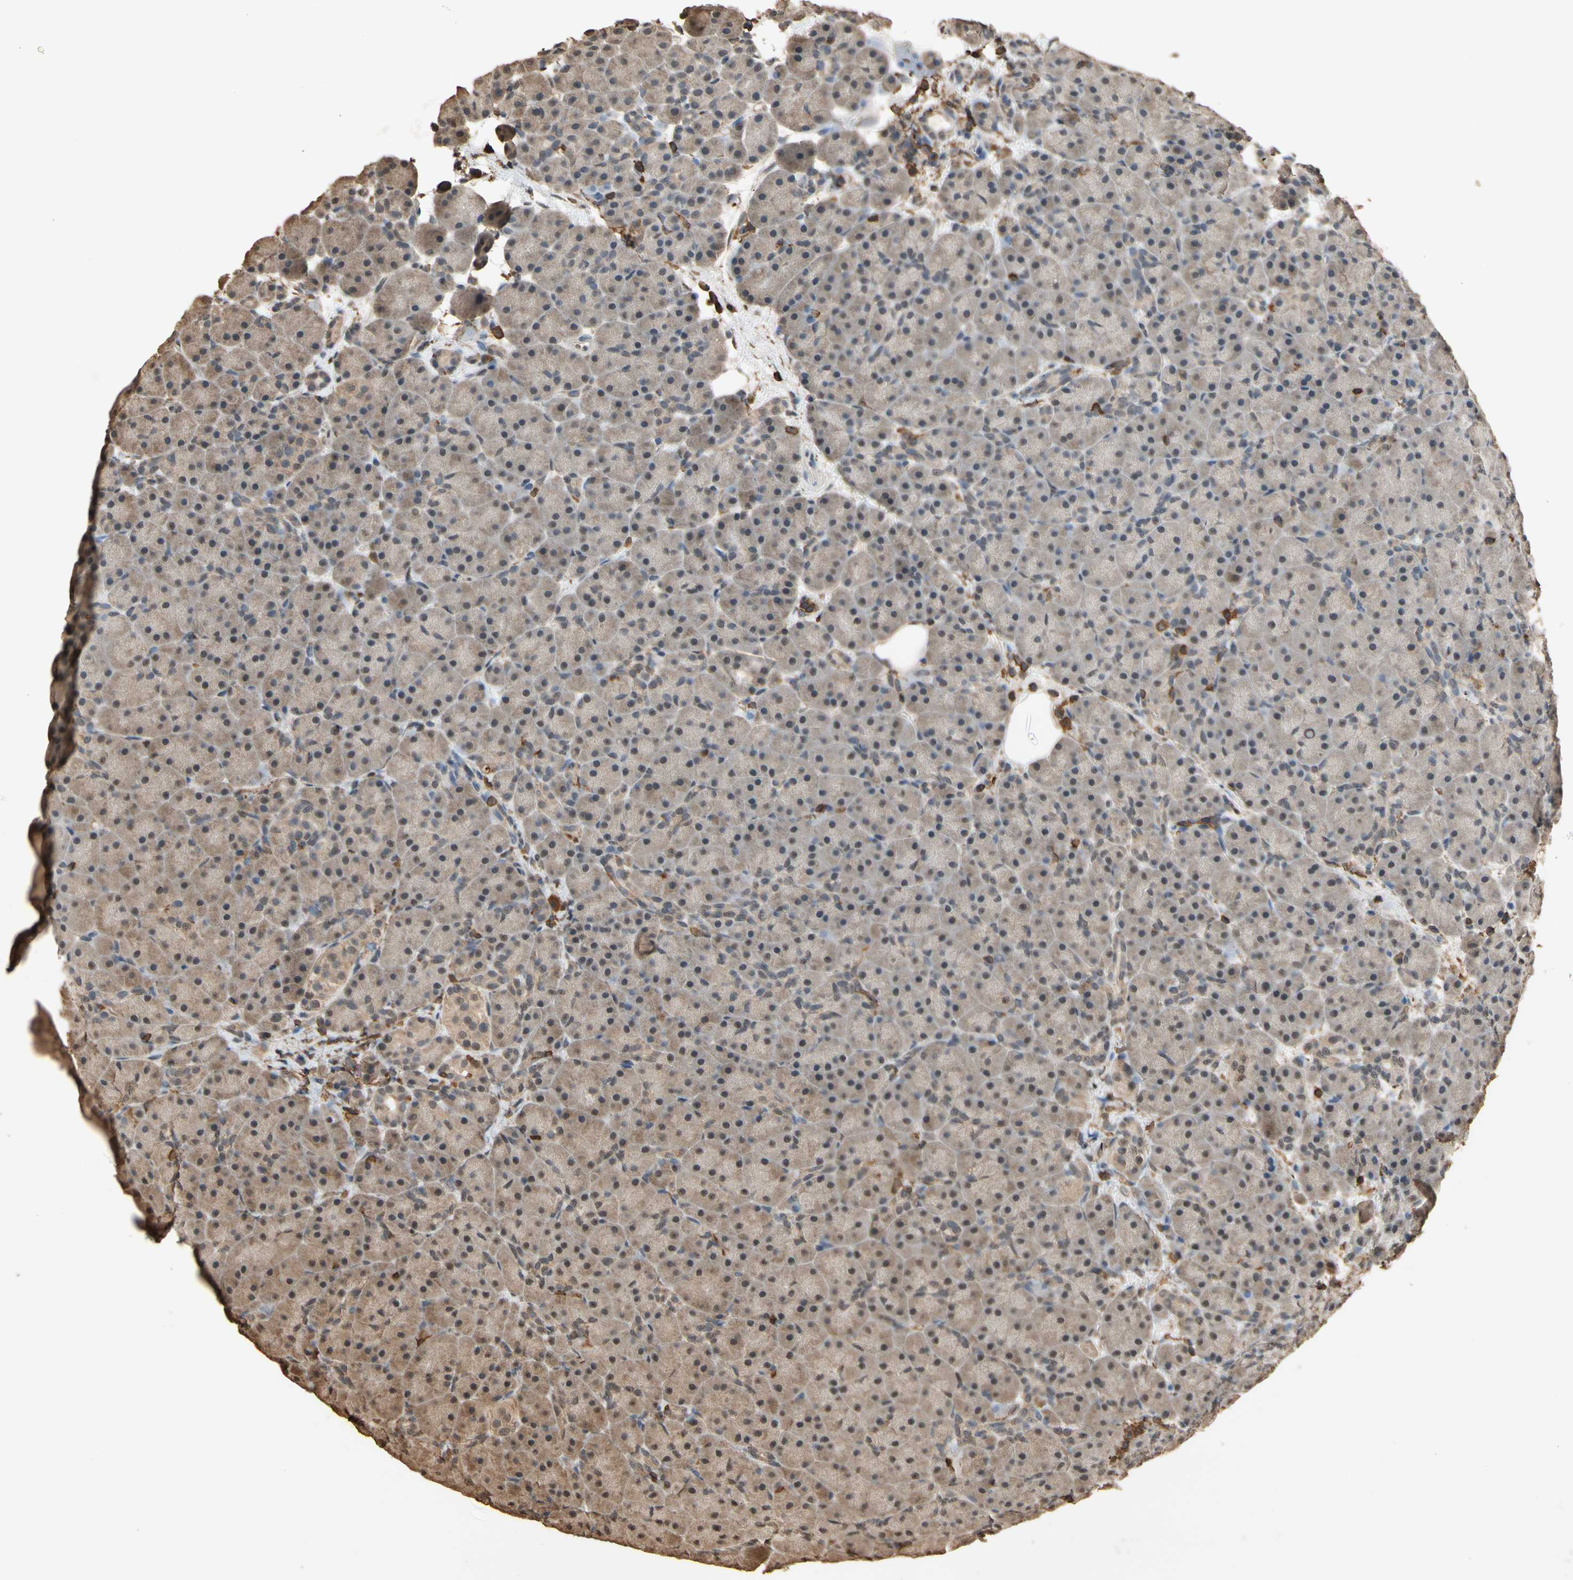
{"staining": {"intensity": "moderate", "quantity": ">75%", "location": "cytoplasmic/membranous"}, "tissue": "pancreas", "cell_type": "Exocrine glandular cells", "image_type": "normal", "snomed": [{"axis": "morphology", "description": "Normal tissue, NOS"}, {"axis": "topography", "description": "Pancreas"}], "caption": "Immunohistochemical staining of normal human pancreas demonstrates medium levels of moderate cytoplasmic/membranous staining in about >75% of exocrine glandular cells.", "gene": "TNFSF13B", "patient": {"sex": "male", "age": 66}}